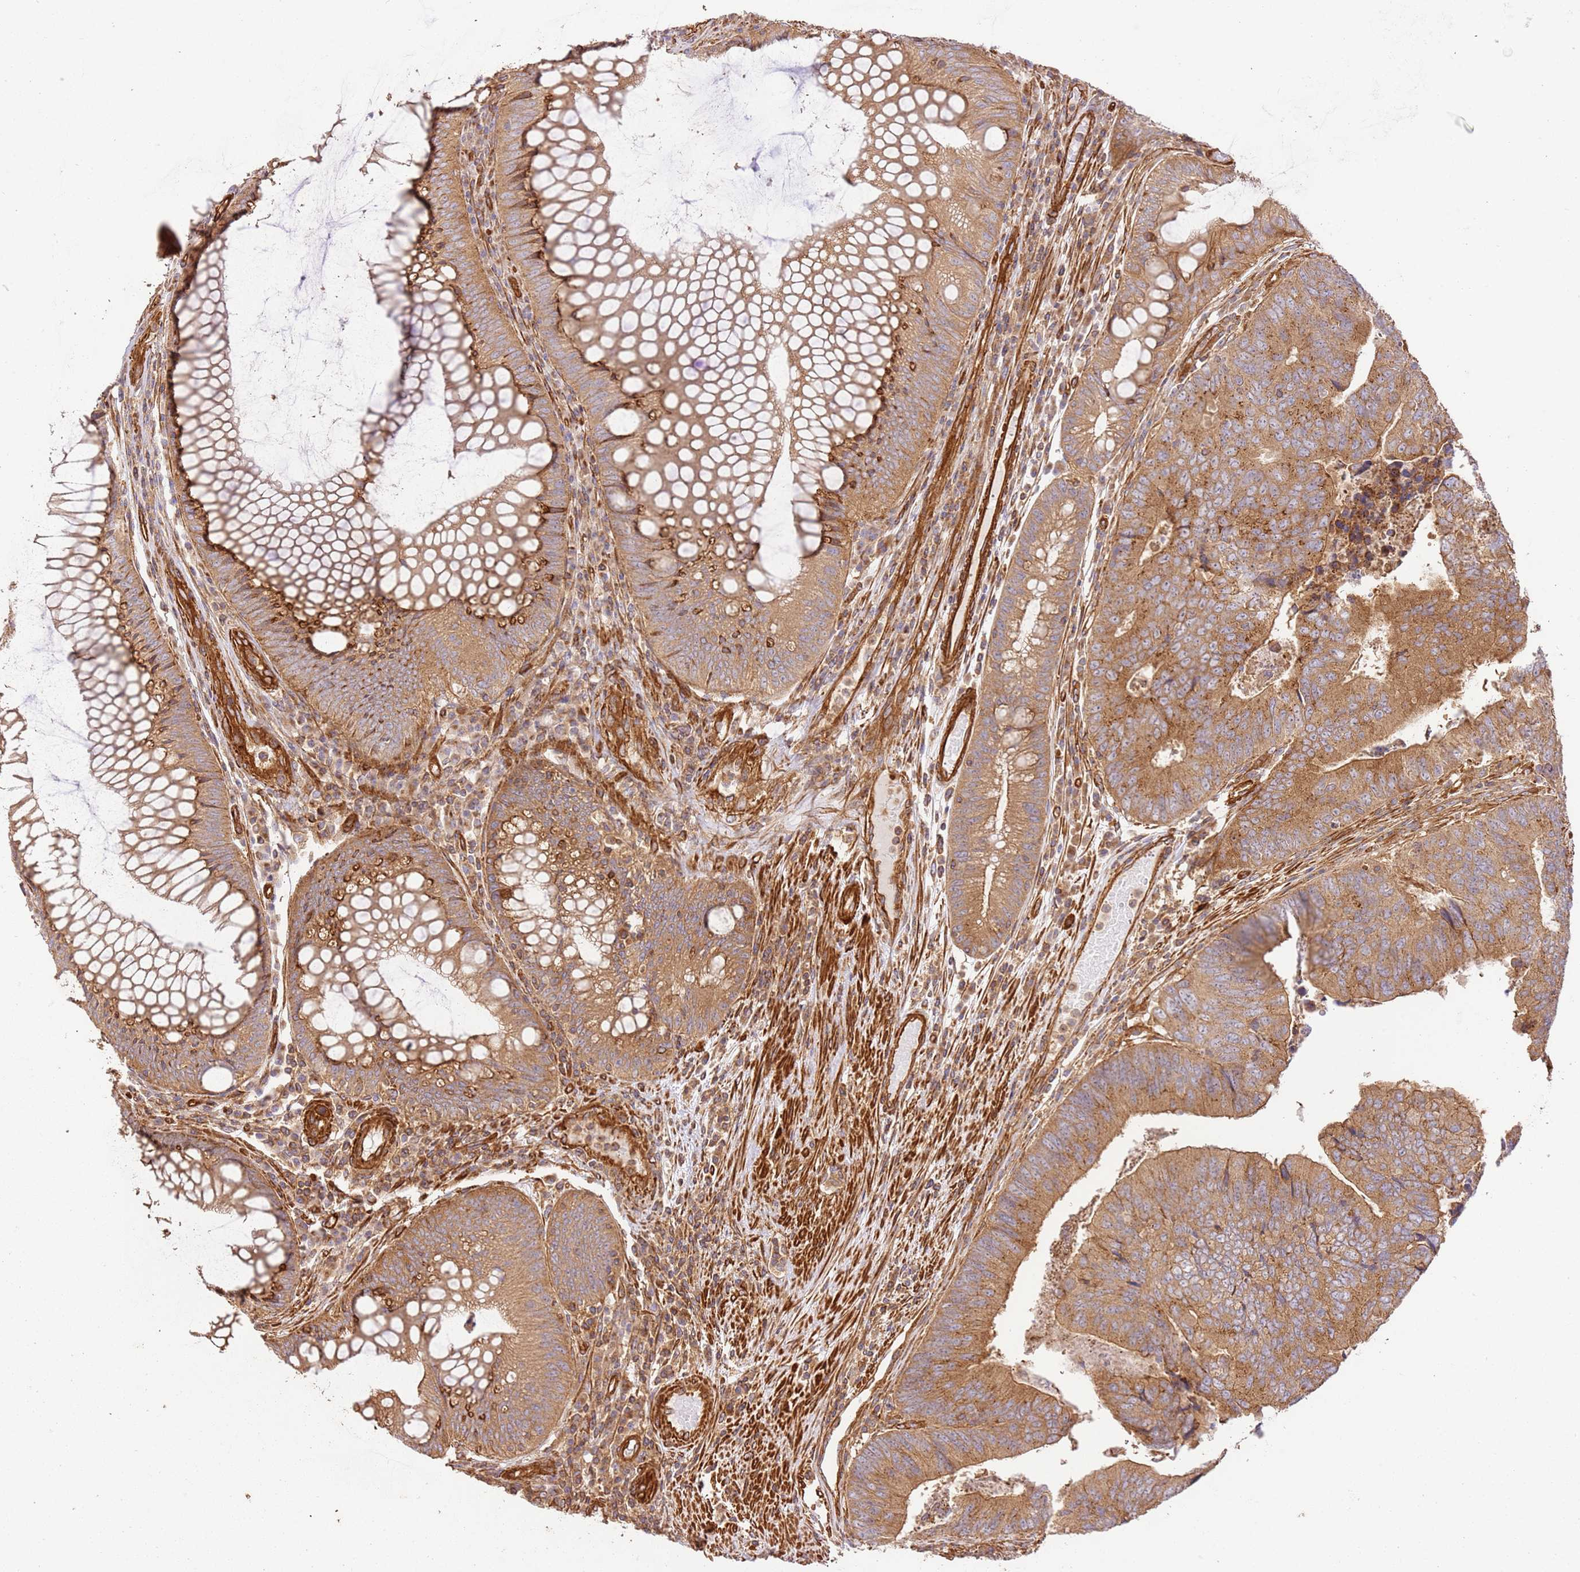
{"staining": {"intensity": "moderate", "quantity": ">75%", "location": "cytoplasmic/membranous"}, "tissue": "colorectal cancer", "cell_type": "Tumor cells", "image_type": "cancer", "snomed": [{"axis": "morphology", "description": "Adenocarcinoma, NOS"}, {"axis": "topography", "description": "Colon"}], "caption": "This micrograph reveals immunohistochemistry (IHC) staining of human adenocarcinoma (colorectal), with medium moderate cytoplasmic/membranous positivity in about >75% of tumor cells.", "gene": "ZBTB39", "patient": {"sex": "female", "age": 67}}